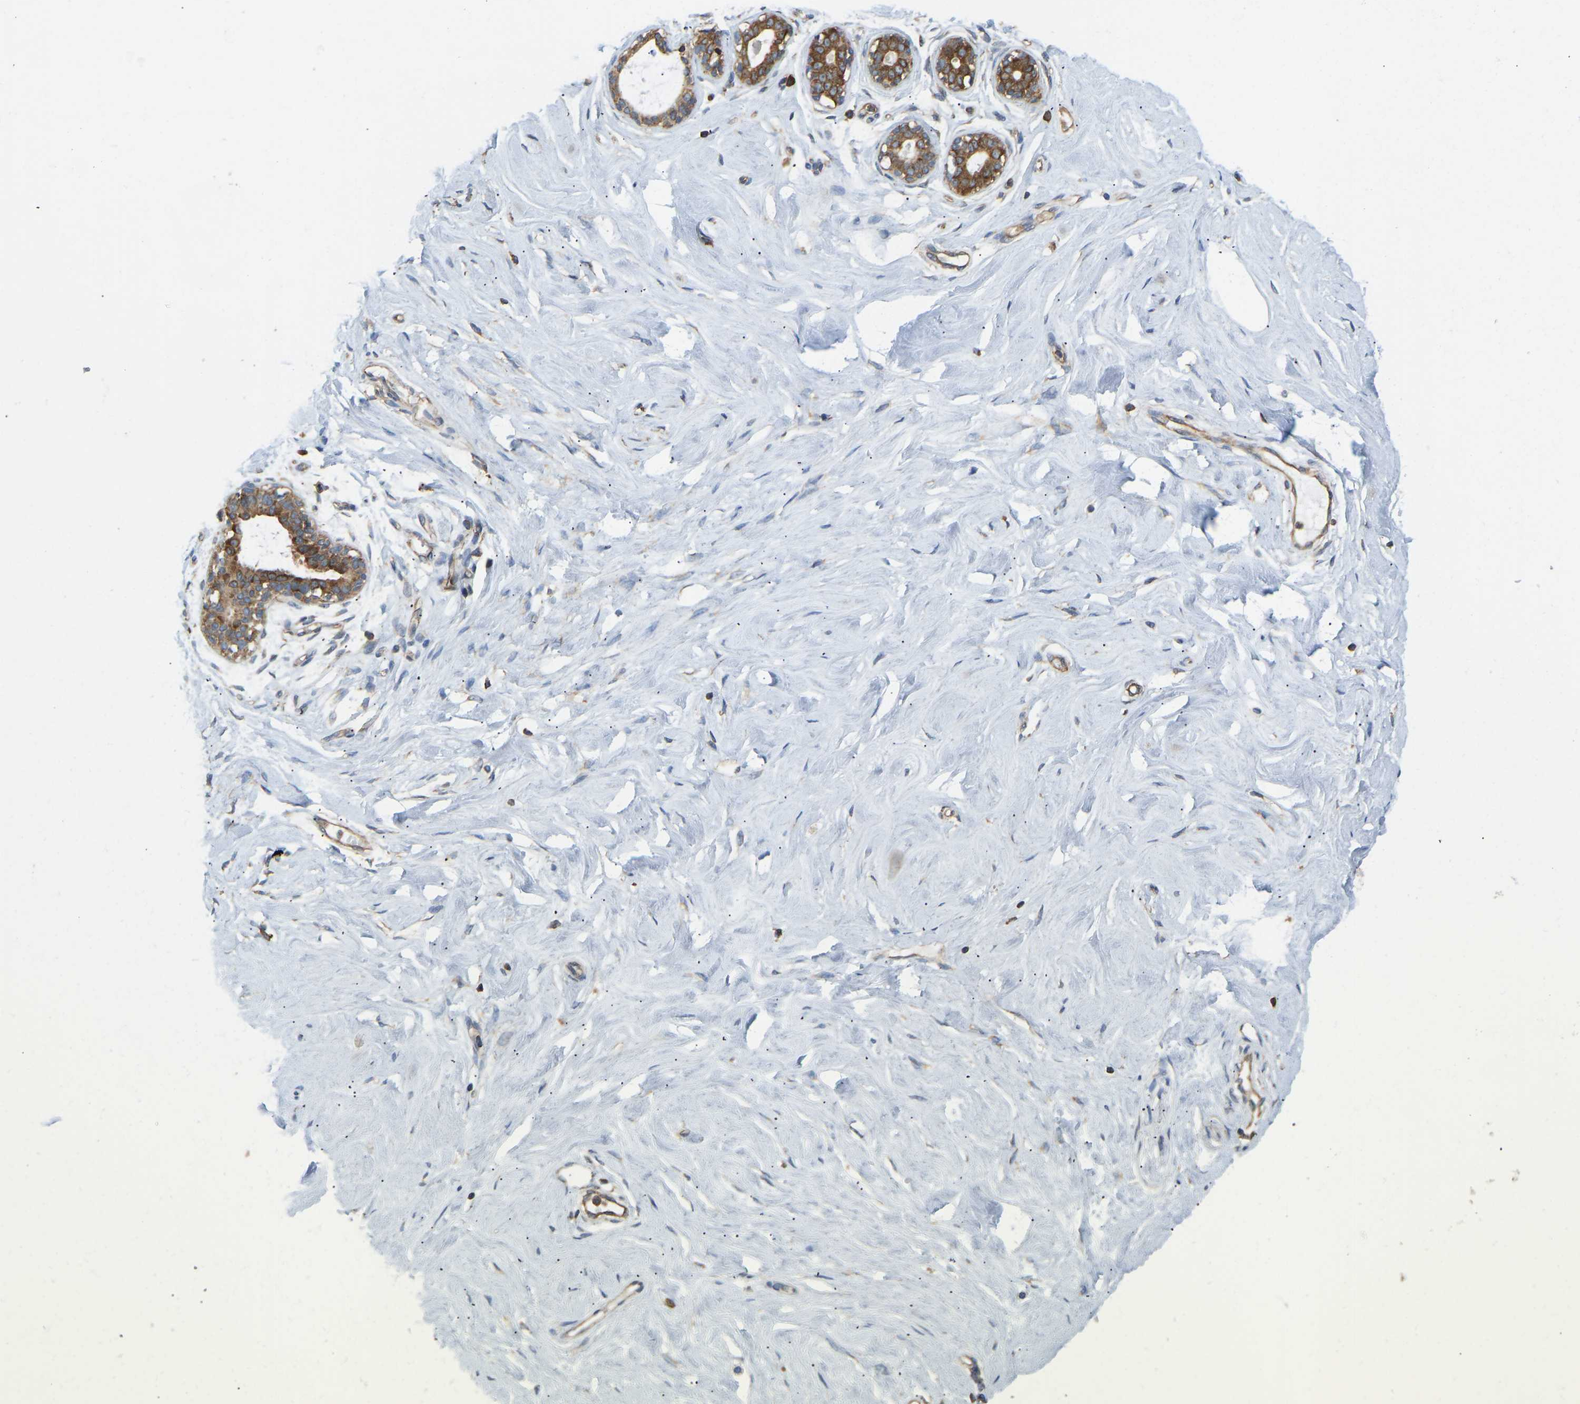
{"staining": {"intensity": "negative", "quantity": "none", "location": "none"}, "tissue": "breast", "cell_type": "Adipocytes", "image_type": "normal", "snomed": [{"axis": "morphology", "description": "Normal tissue, NOS"}, {"axis": "topography", "description": "Breast"}], "caption": "DAB (3,3'-diaminobenzidine) immunohistochemical staining of unremarkable human breast reveals no significant positivity in adipocytes. The staining was performed using DAB to visualize the protein expression in brown, while the nuclei were stained in blue with hematoxylin (Magnification: 20x).", "gene": "RPS6KB2", "patient": {"sex": "female", "age": 23}}